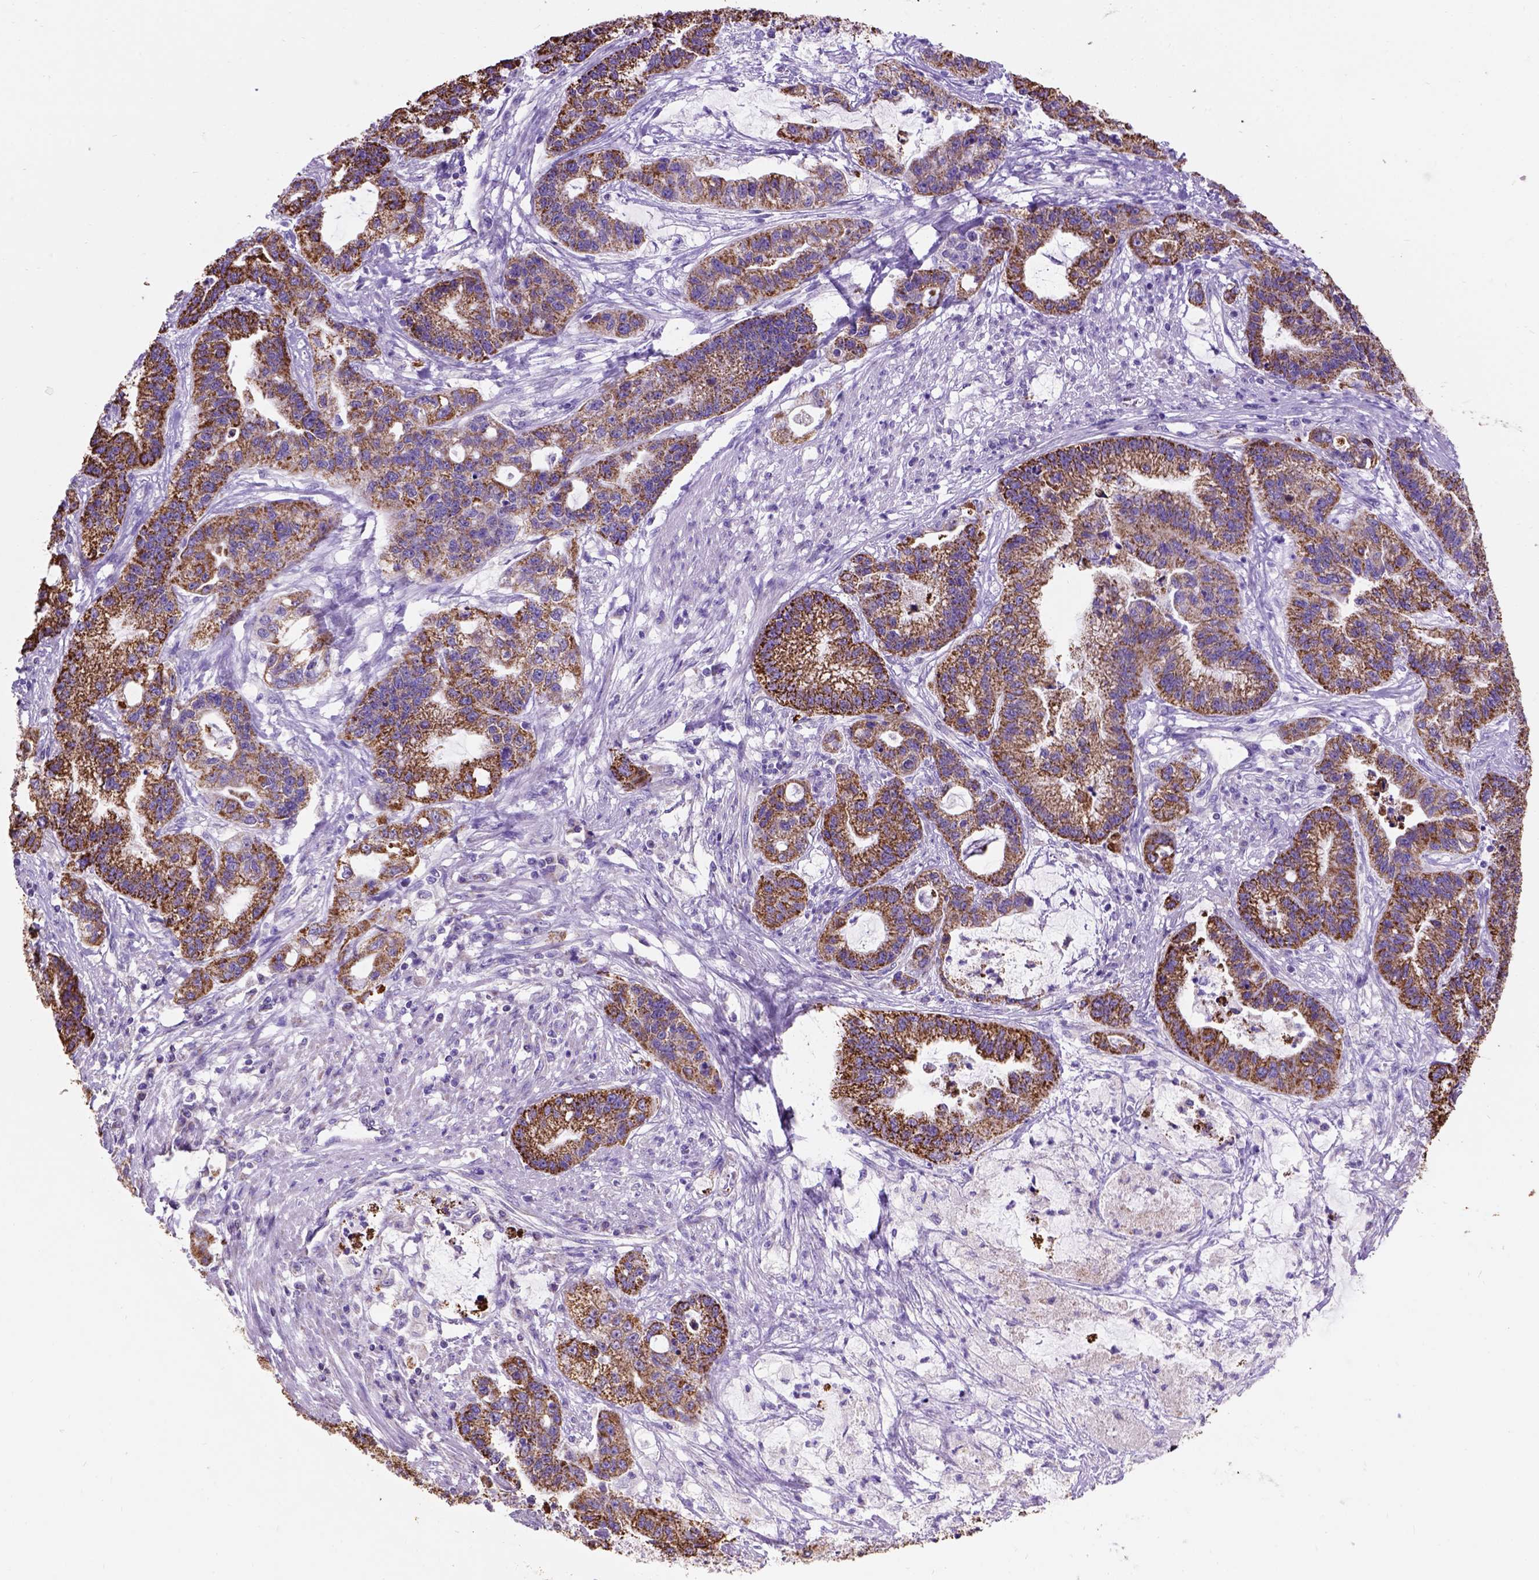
{"staining": {"intensity": "strong", "quantity": ">75%", "location": "cytoplasmic/membranous"}, "tissue": "stomach cancer", "cell_type": "Tumor cells", "image_type": "cancer", "snomed": [{"axis": "morphology", "description": "Adenocarcinoma, NOS"}, {"axis": "topography", "description": "Stomach"}], "caption": "Immunohistochemistry (IHC) of stomach cancer (adenocarcinoma) exhibits high levels of strong cytoplasmic/membranous staining in about >75% of tumor cells.", "gene": "L2HGDH", "patient": {"sex": "male", "age": 83}}